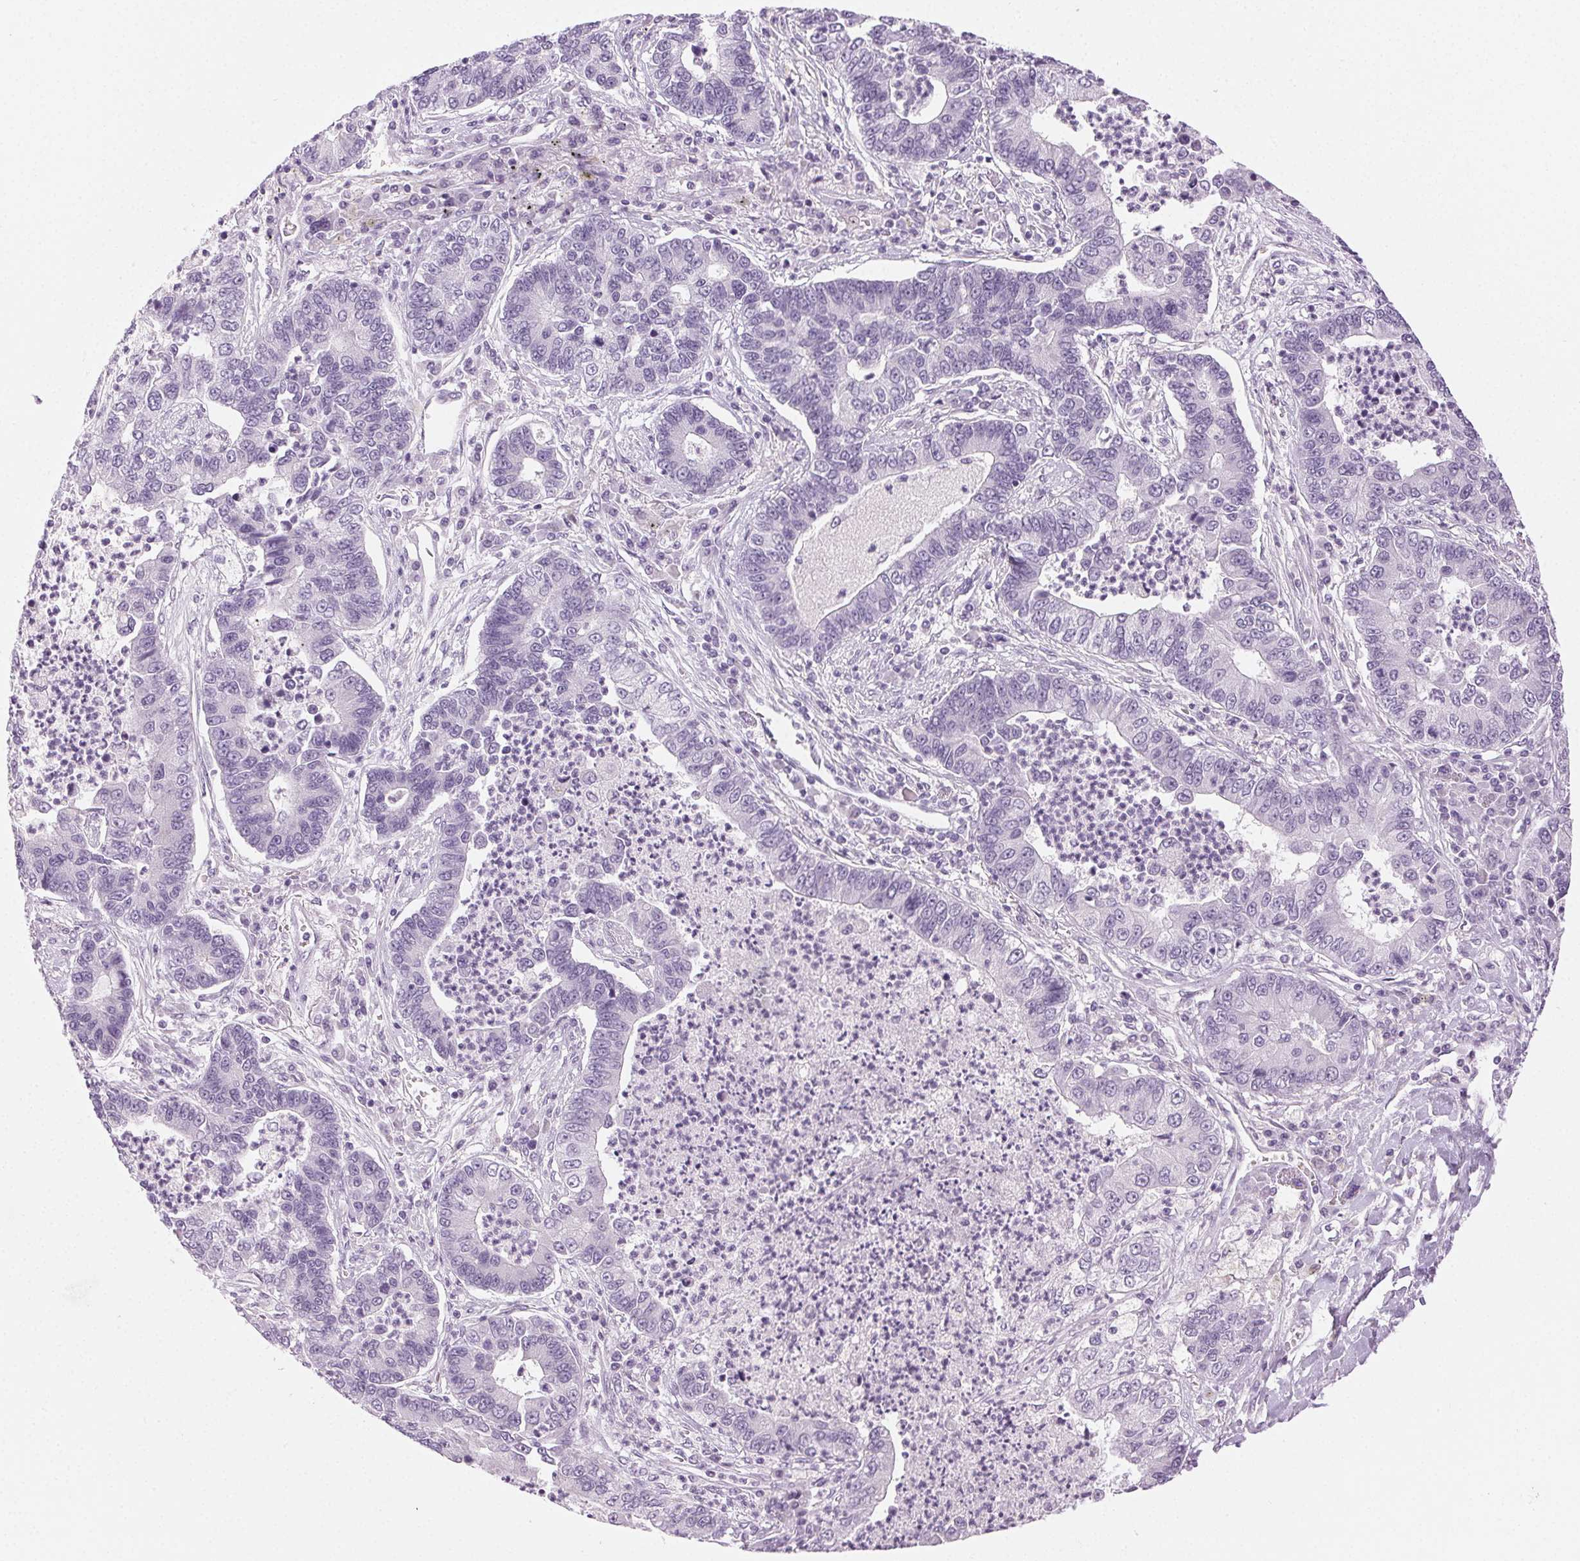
{"staining": {"intensity": "negative", "quantity": "none", "location": "none"}, "tissue": "lung cancer", "cell_type": "Tumor cells", "image_type": "cancer", "snomed": [{"axis": "morphology", "description": "Adenocarcinoma, NOS"}, {"axis": "topography", "description": "Lung"}], "caption": "An IHC micrograph of lung cancer is shown. There is no staining in tumor cells of lung cancer. (DAB (3,3'-diaminobenzidine) immunohistochemistry (IHC) visualized using brightfield microscopy, high magnification).", "gene": "AIF1L", "patient": {"sex": "female", "age": 57}}